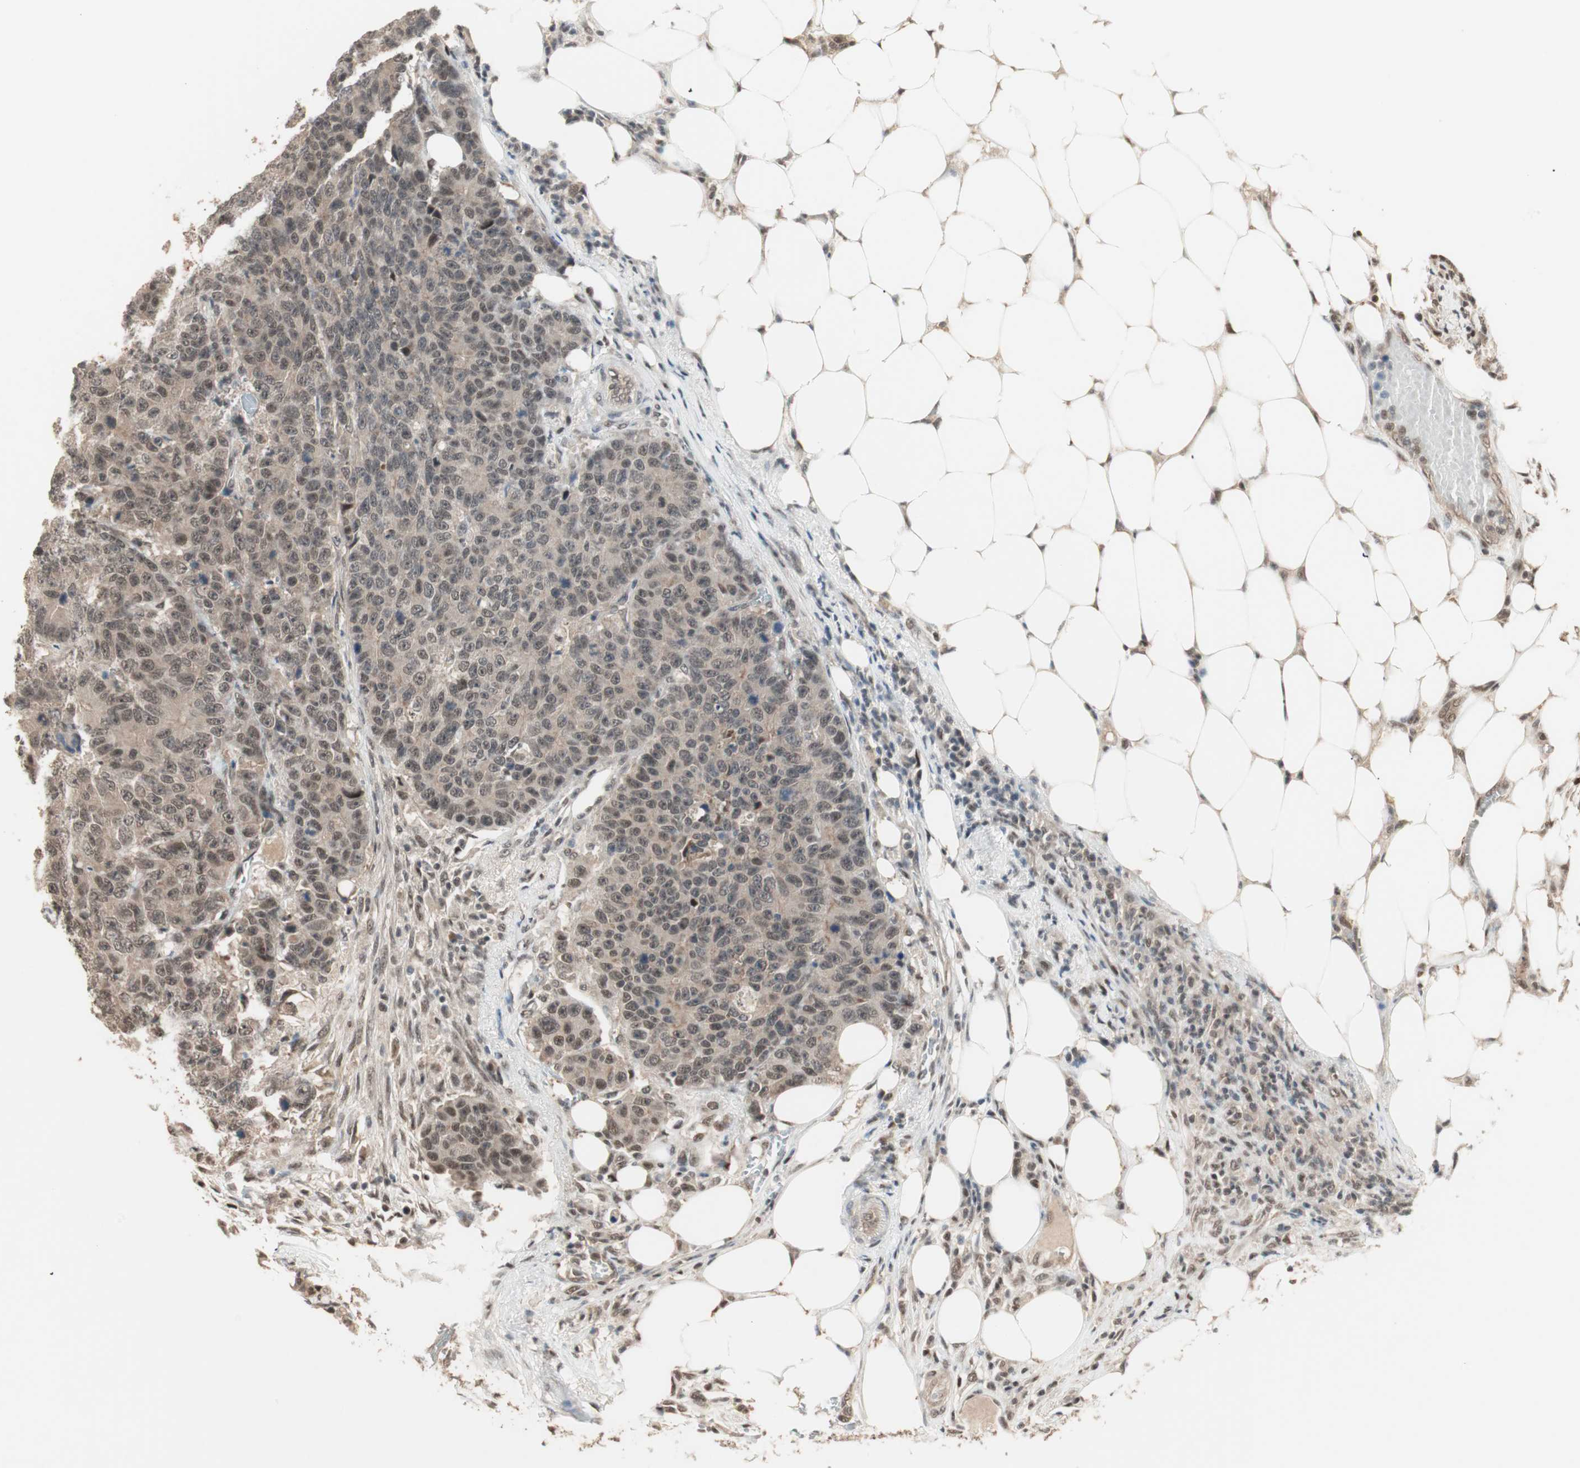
{"staining": {"intensity": "weak", "quantity": ">75%", "location": "cytoplasmic/membranous,nuclear"}, "tissue": "colorectal cancer", "cell_type": "Tumor cells", "image_type": "cancer", "snomed": [{"axis": "morphology", "description": "Adenocarcinoma, NOS"}, {"axis": "topography", "description": "Colon"}], "caption": "Colorectal adenocarcinoma stained for a protein shows weak cytoplasmic/membranous and nuclear positivity in tumor cells.", "gene": "ZNF701", "patient": {"sex": "female", "age": 86}}